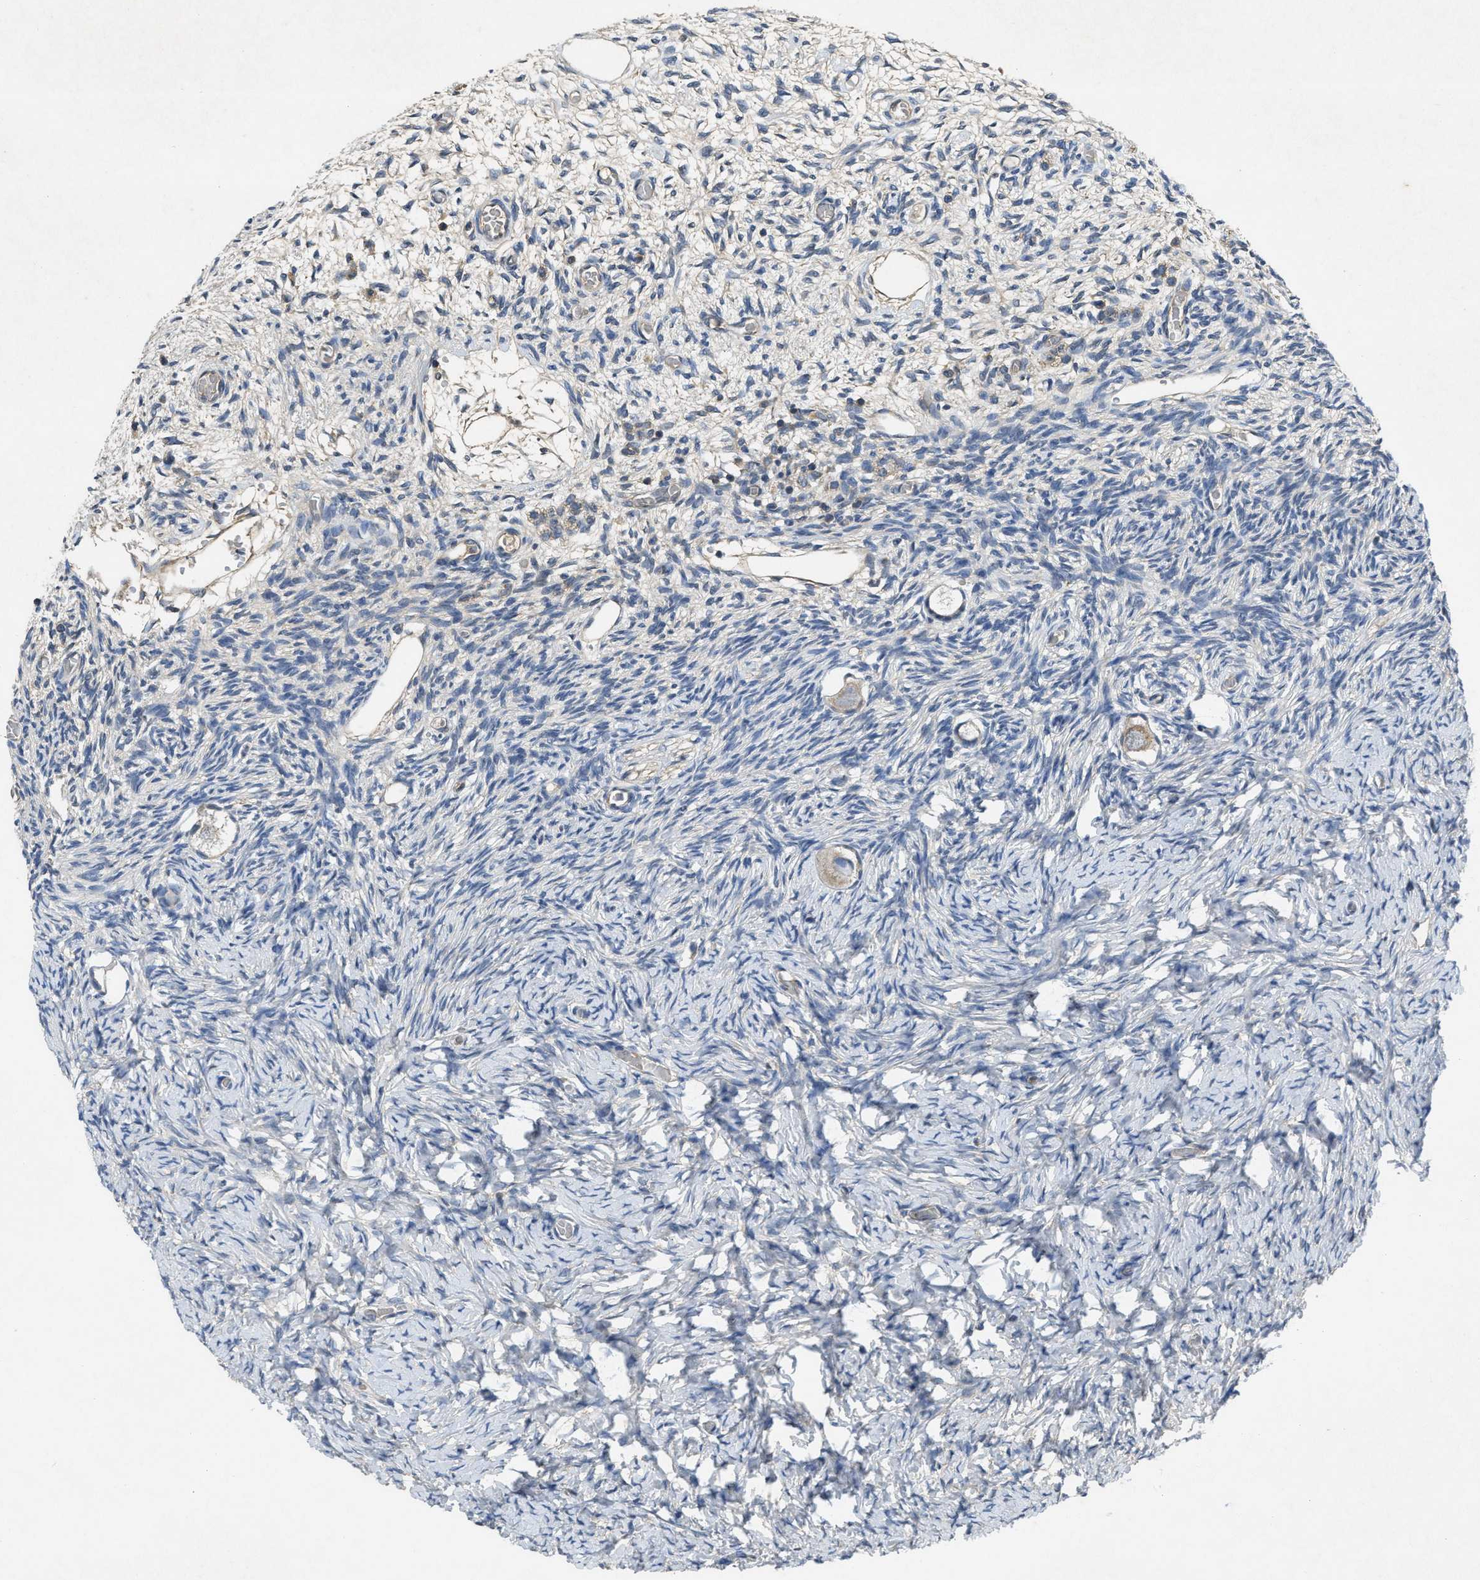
{"staining": {"intensity": "weak", "quantity": "25%-75%", "location": "cytoplasmic/membranous"}, "tissue": "ovary", "cell_type": "Follicle cells", "image_type": "normal", "snomed": [{"axis": "morphology", "description": "Normal tissue, NOS"}, {"axis": "topography", "description": "Ovary"}], "caption": "This photomicrograph reveals immunohistochemistry (IHC) staining of unremarkable ovary, with low weak cytoplasmic/membranous positivity in about 25%-75% of follicle cells.", "gene": "PPP3CA", "patient": {"sex": "female", "age": 27}}